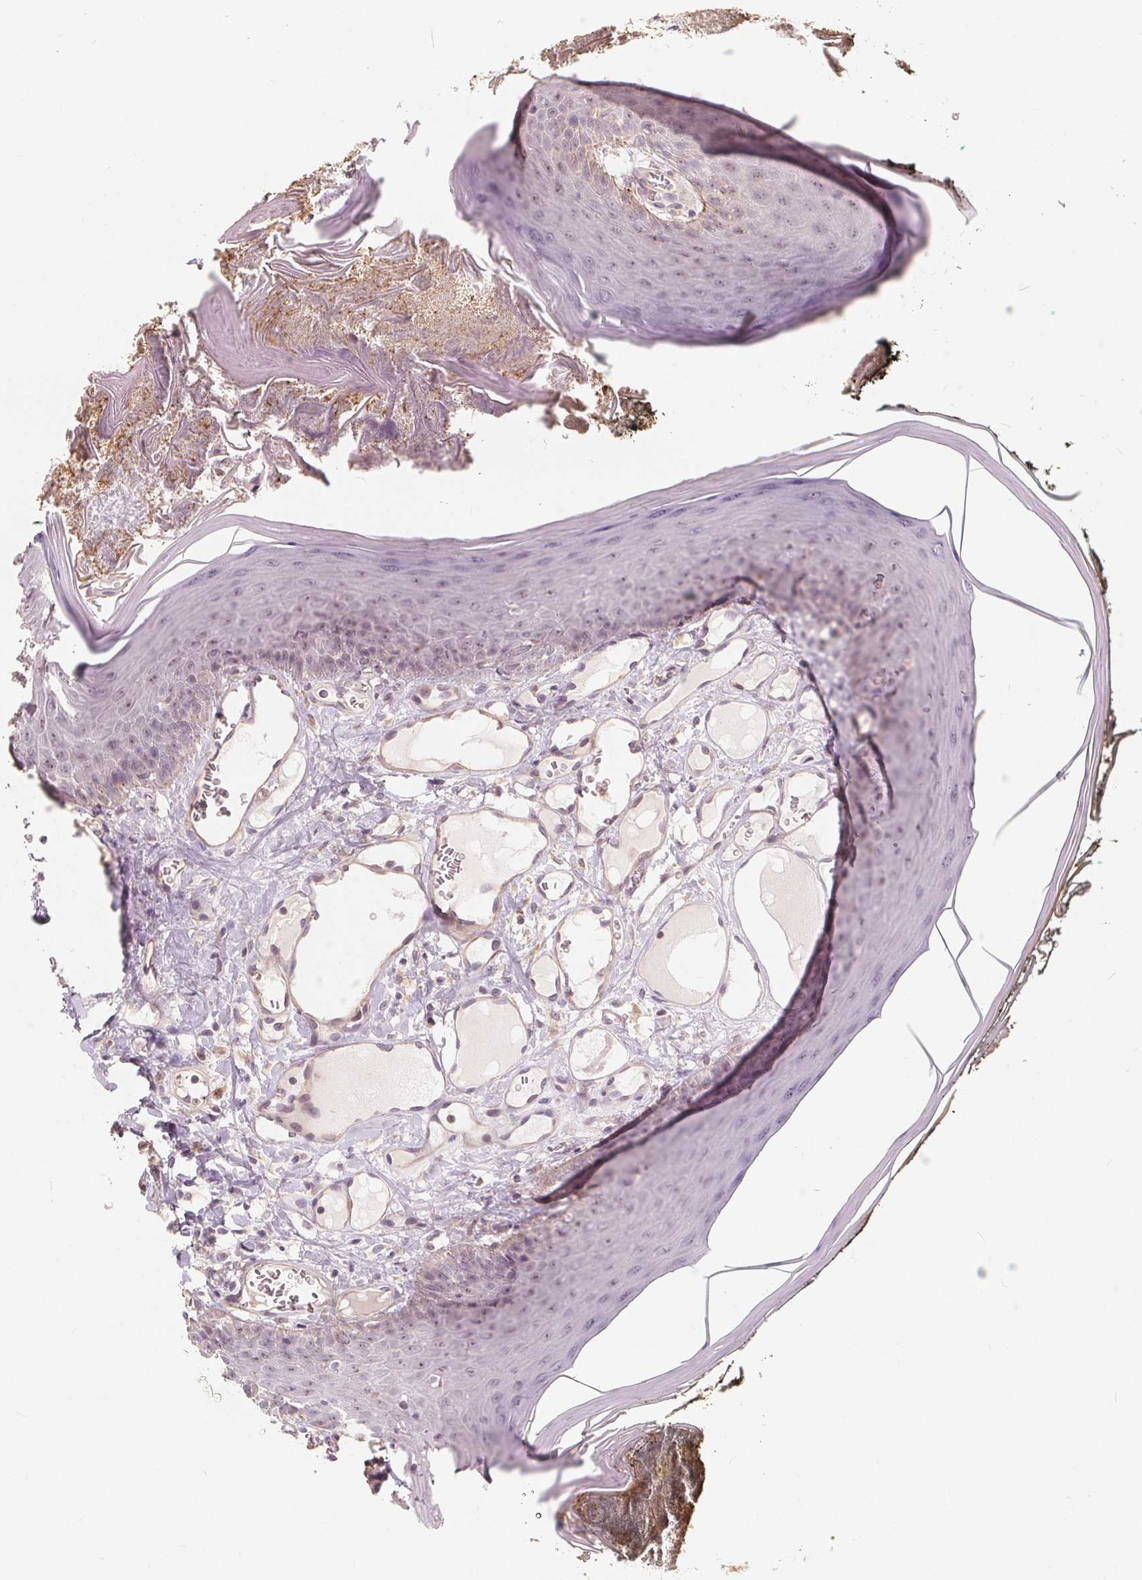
{"staining": {"intensity": "negative", "quantity": "none", "location": "none"}, "tissue": "oral mucosa", "cell_type": "Squamous epithelial cells", "image_type": "normal", "snomed": [{"axis": "morphology", "description": "Normal tissue, NOS"}, {"axis": "topography", "description": "Oral tissue"}], "caption": "Immunohistochemistry (IHC) histopathology image of unremarkable human oral mucosa stained for a protein (brown), which displays no positivity in squamous epithelial cells. (Brightfield microscopy of DAB (3,3'-diaminobenzidine) IHC at high magnification).", "gene": "DRC3", "patient": {"sex": "male", "age": 9}}